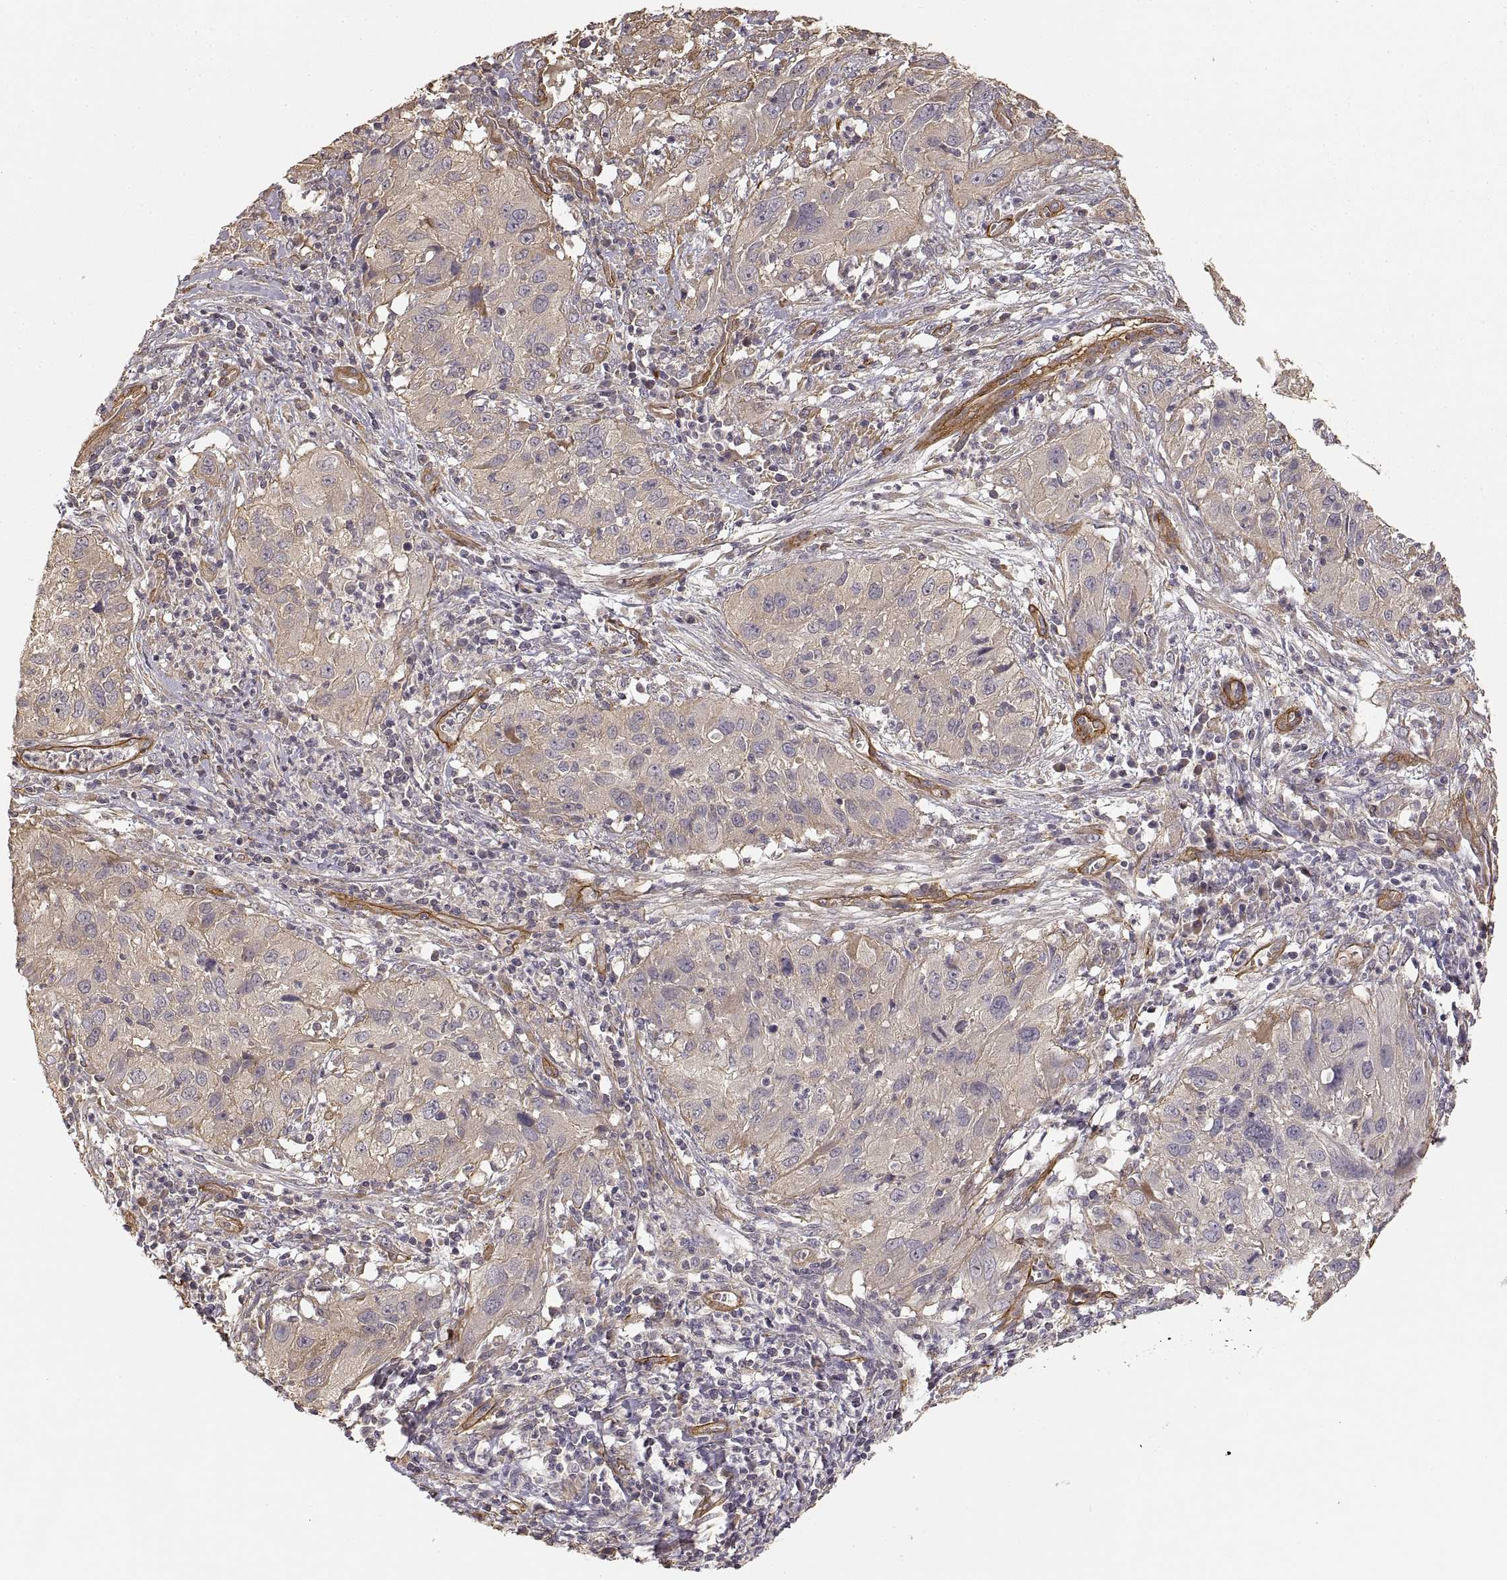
{"staining": {"intensity": "negative", "quantity": "none", "location": "none"}, "tissue": "cervical cancer", "cell_type": "Tumor cells", "image_type": "cancer", "snomed": [{"axis": "morphology", "description": "Squamous cell carcinoma, NOS"}, {"axis": "topography", "description": "Cervix"}], "caption": "This is an immunohistochemistry micrograph of human squamous cell carcinoma (cervical). There is no staining in tumor cells.", "gene": "LAMA4", "patient": {"sex": "female", "age": 32}}